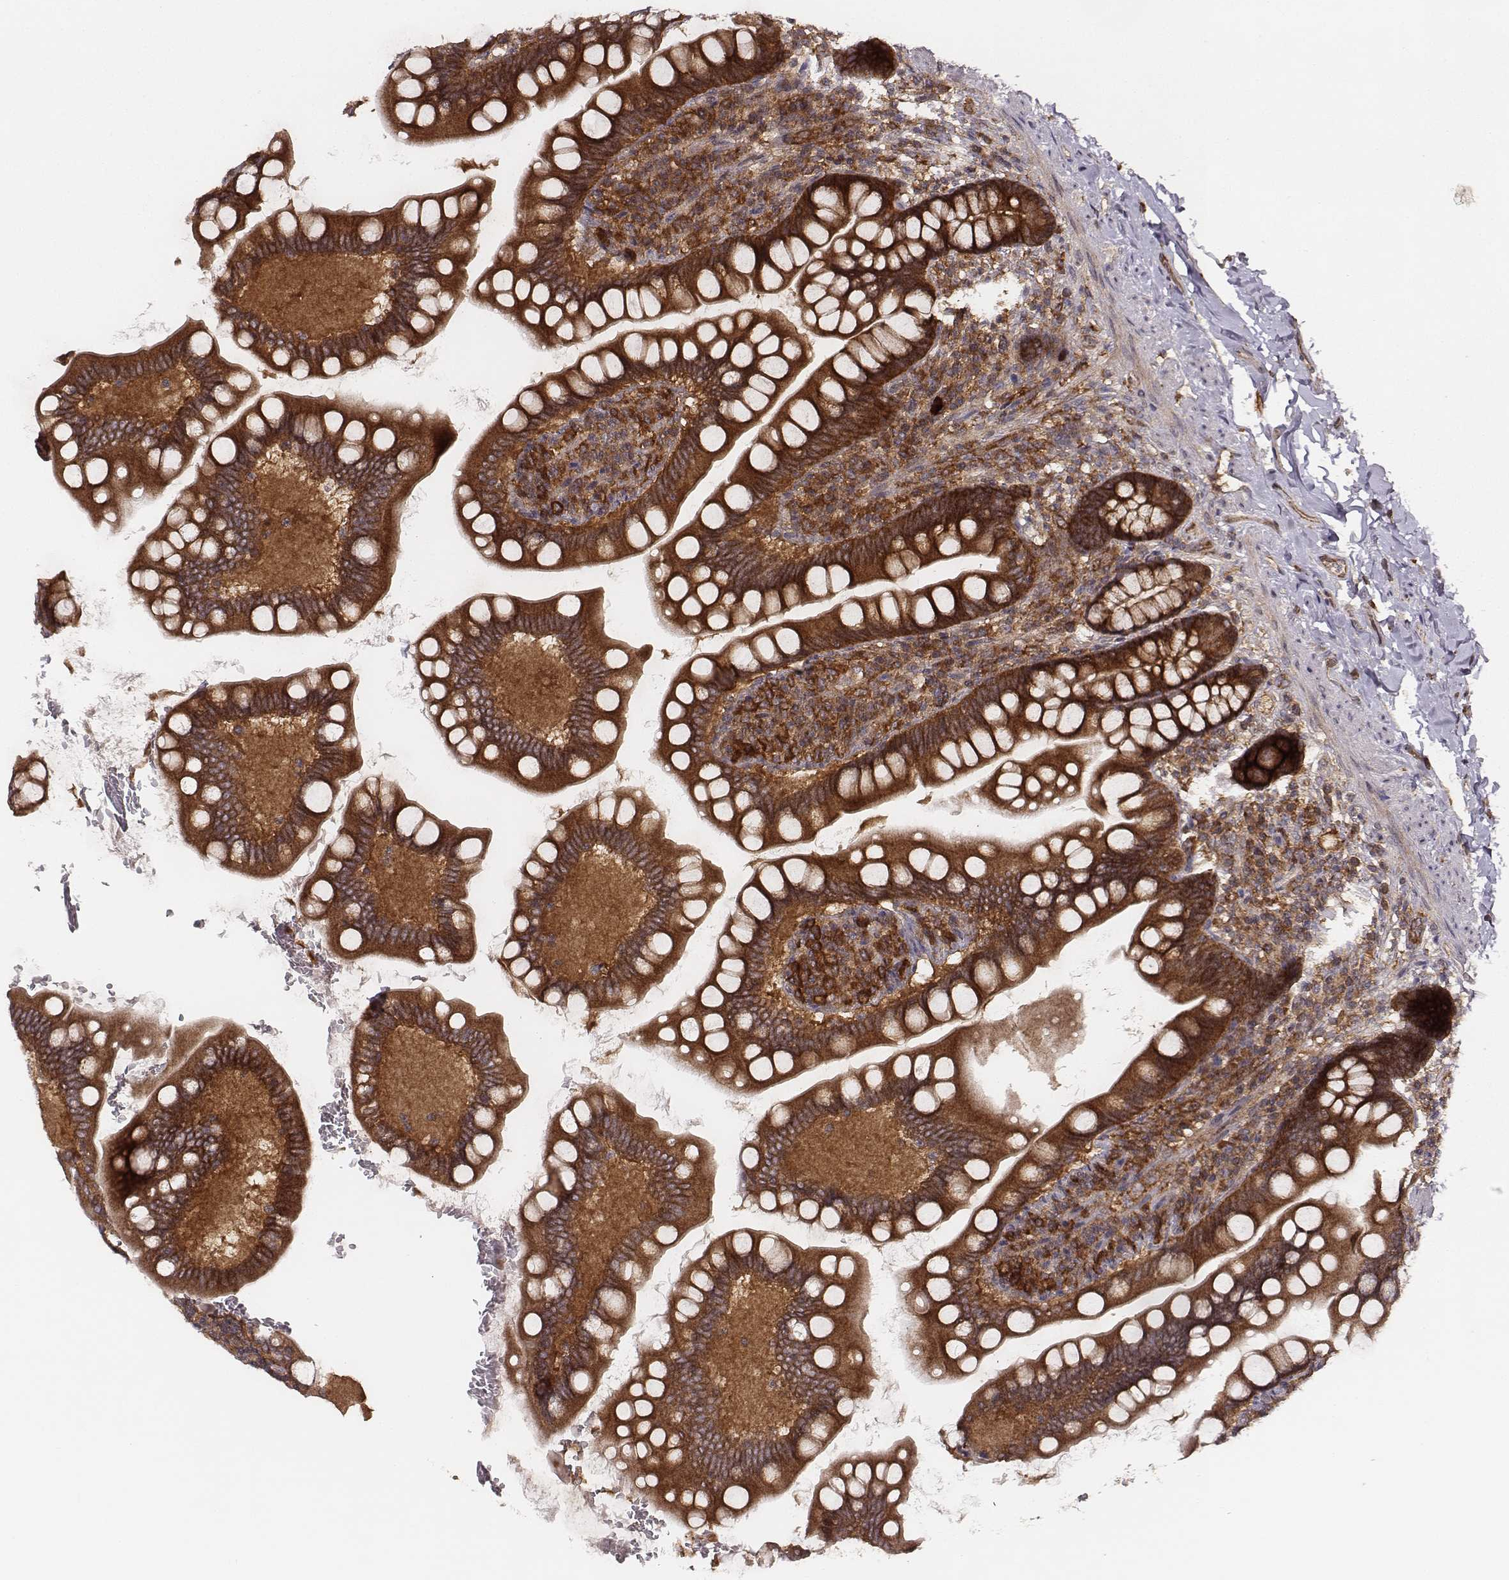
{"staining": {"intensity": "strong", "quantity": ">75%", "location": "cytoplasmic/membranous"}, "tissue": "small intestine", "cell_type": "Glandular cells", "image_type": "normal", "snomed": [{"axis": "morphology", "description": "Normal tissue, NOS"}, {"axis": "topography", "description": "Small intestine"}], "caption": "Immunohistochemistry (IHC) (DAB) staining of unremarkable small intestine demonstrates strong cytoplasmic/membranous protein expression in approximately >75% of glandular cells. Immunohistochemistry stains the protein in brown and the nuclei are stained blue.", "gene": "VPS26A", "patient": {"sex": "female", "age": 56}}